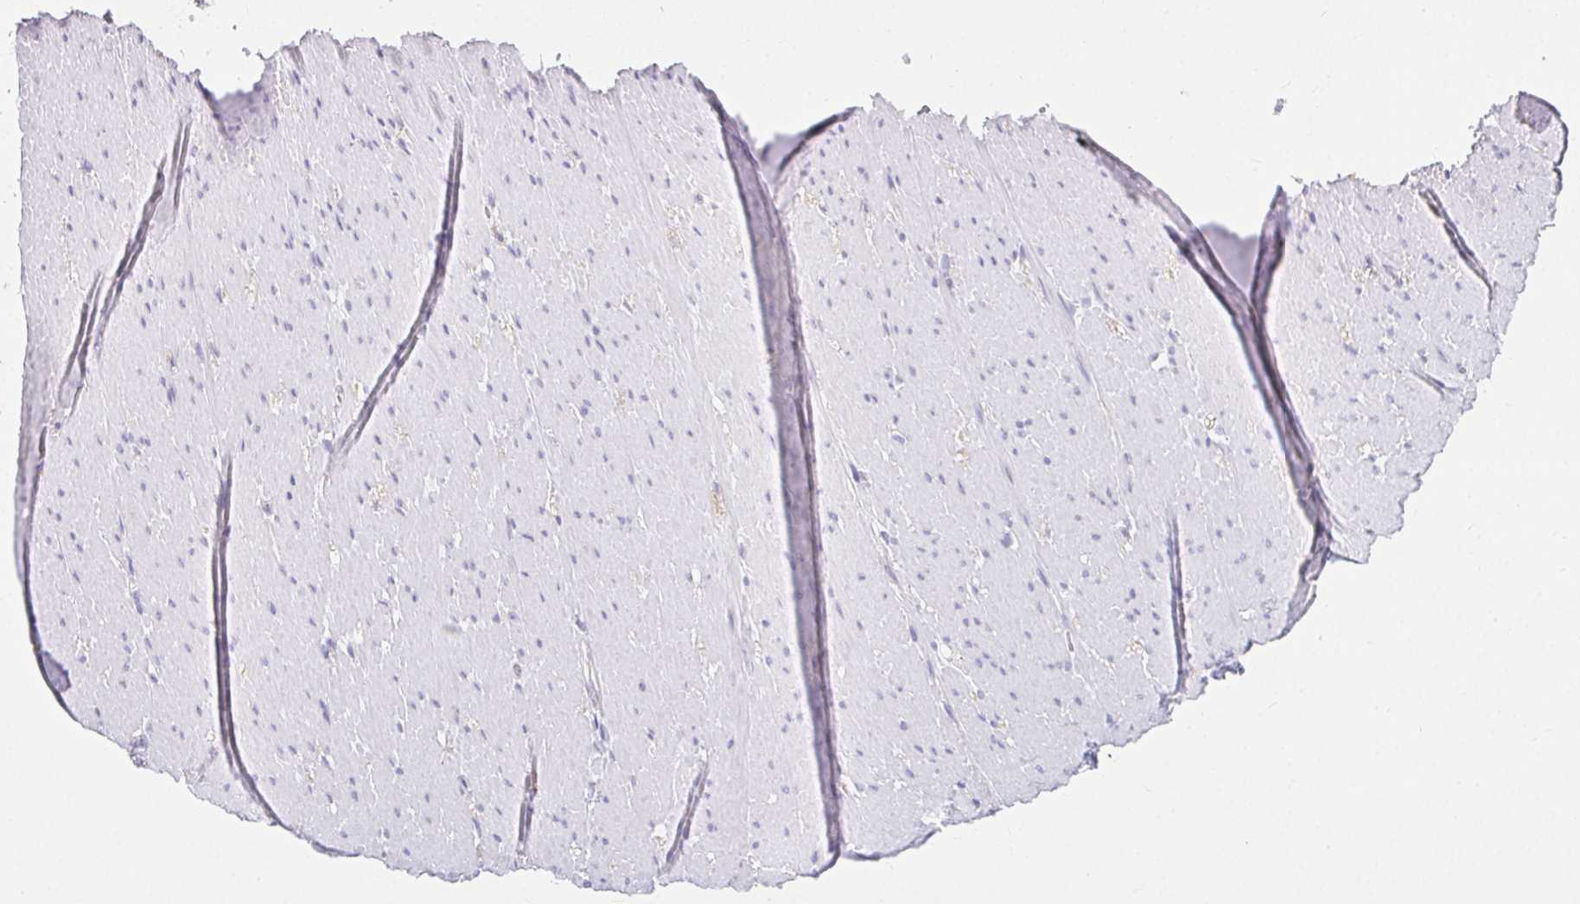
{"staining": {"intensity": "negative", "quantity": "none", "location": "none"}, "tissue": "smooth muscle", "cell_type": "Smooth muscle cells", "image_type": "normal", "snomed": [{"axis": "morphology", "description": "Normal tissue, NOS"}, {"axis": "topography", "description": "Smooth muscle"}, {"axis": "topography", "description": "Rectum"}], "caption": "High power microscopy image of an IHC image of benign smooth muscle, revealing no significant positivity in smooth muscle cells. (DAB immunohistochemistry (IHC) with hematoxylin counter stain).", "gene": "VGLL1", "patient": {"sex": "male", "age": 53}}